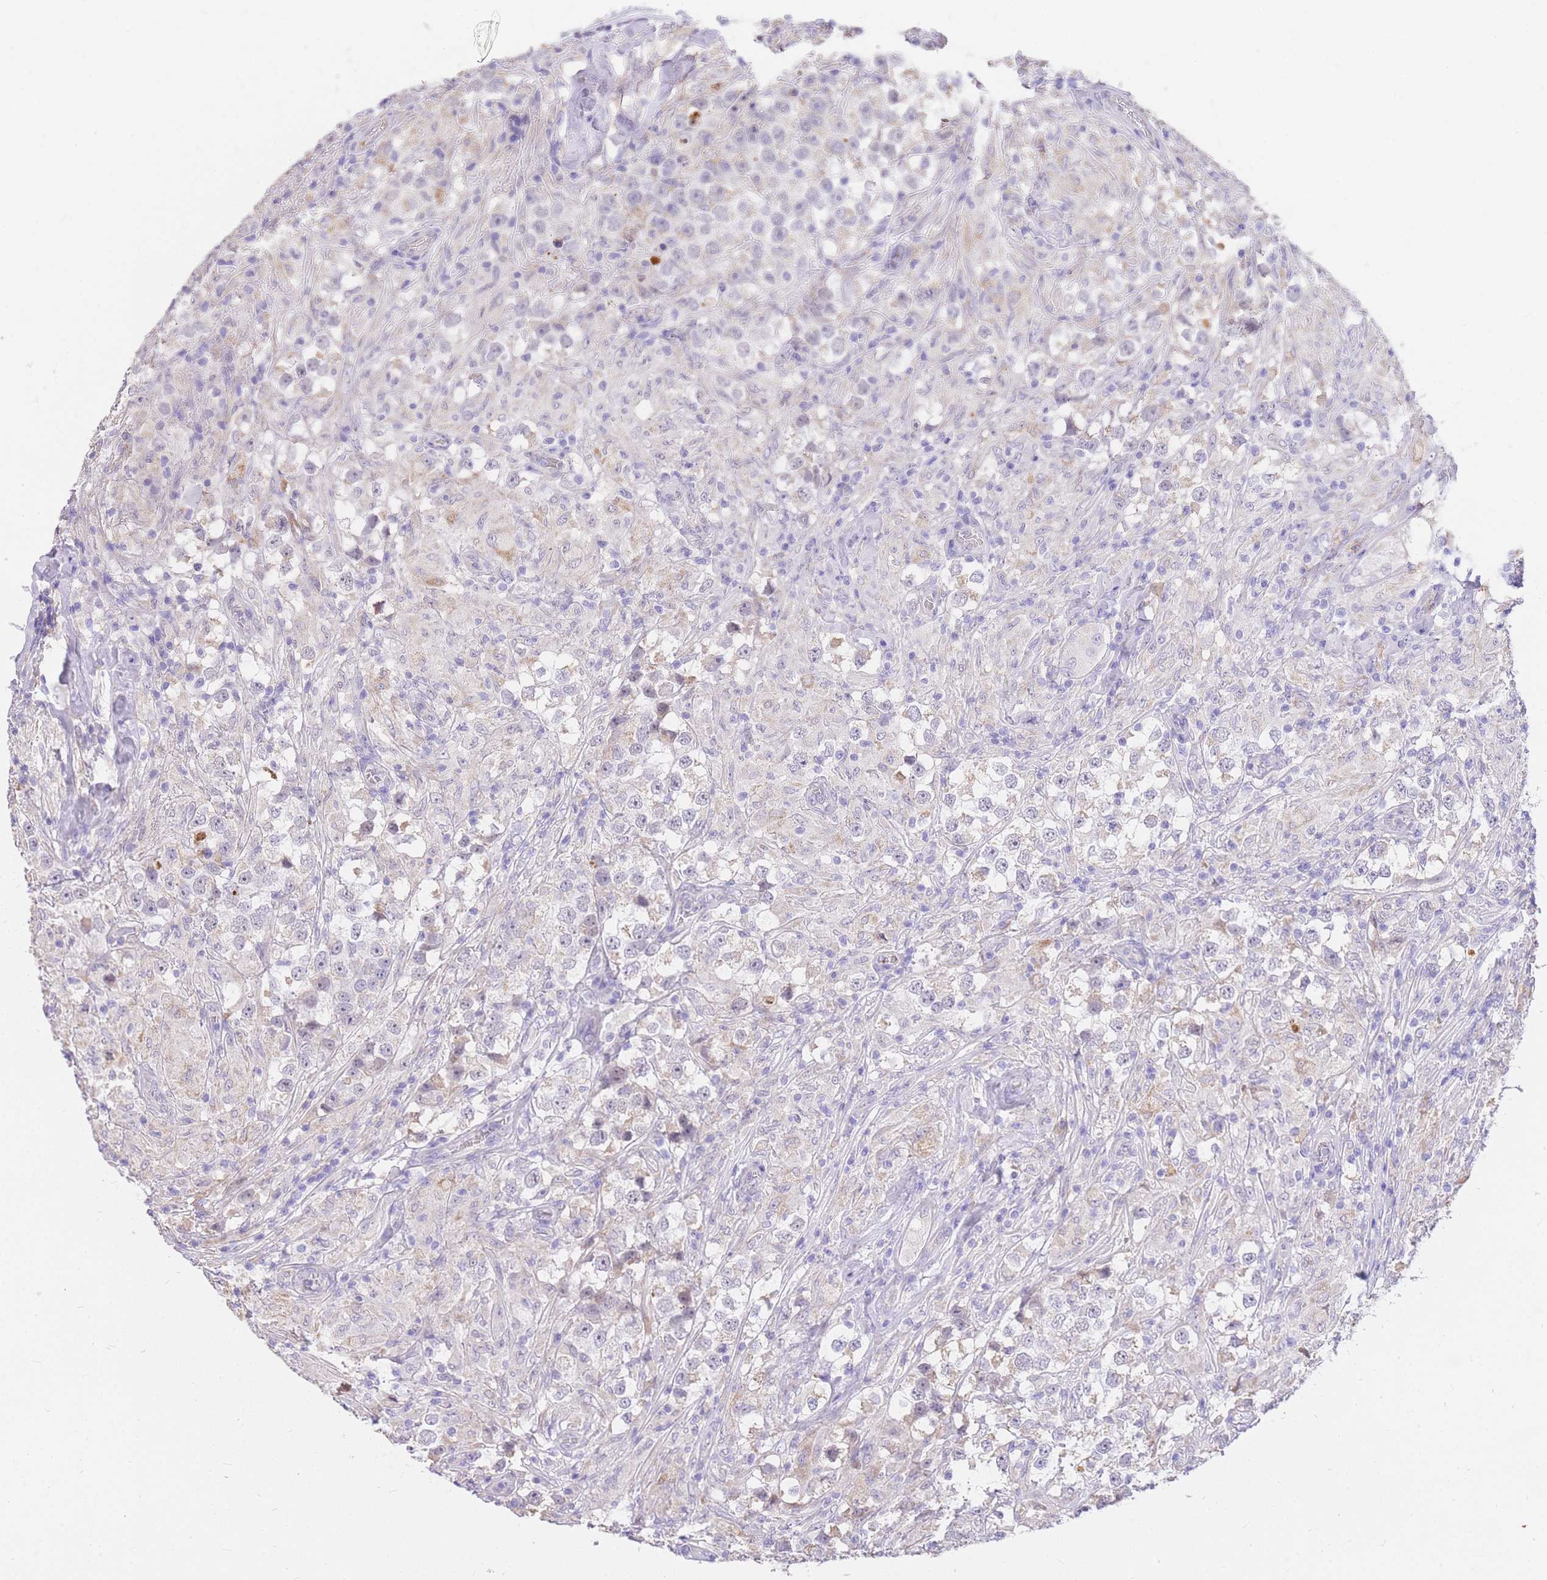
{"staining": {"intensity": "negative", "quantity": "none", "location": "none"}, "tissue": "testis cancer", "cell_type": "Tumor cells", "image_type": "cancer", "snomed": [{"axis": "morphology", "description": "Seminoma, NOS"}, {"axis": "topography", "description": "Testis"}], "caption": "There is no significant staining in tumor cells of testis cancer.", "gene": "C2orf88", "patient": {"sex": "male", "age": 46}}